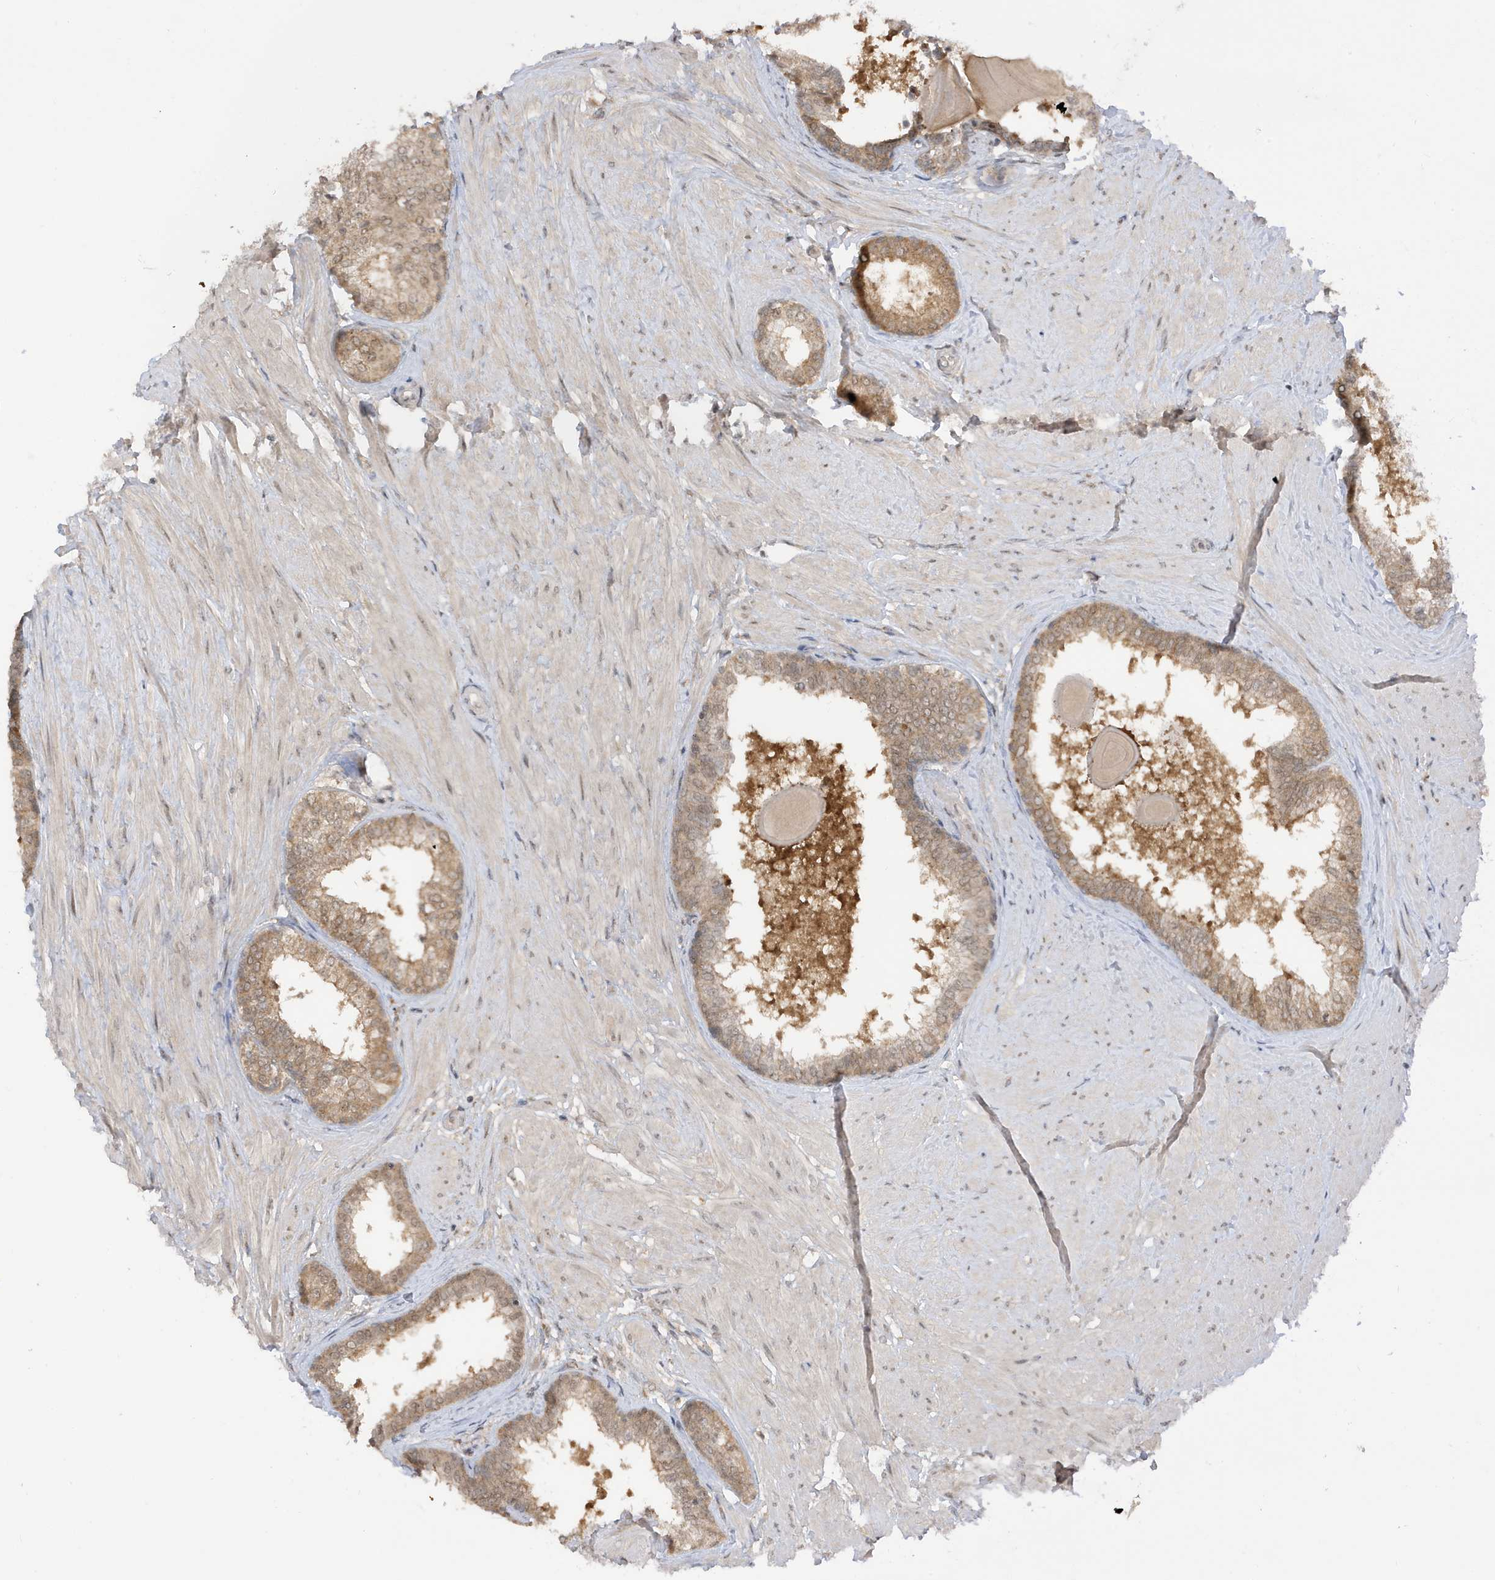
{"staining": {"intensity": "moderate", "quantity": ">75%", "location": "cytoplasmic/membranous,nuclear"}, "tissue": "prostate", "cell_type": "Glandular cells", "image_type": "normal", "snomed": [{"axis": "morphology", "description": "Normal tissue, NOS"}, {"axis": "topography", "description": "Prostate"}], "caption": "IHC of unremarkable prostate shows medium levels of moderate cytoplasmic/membranous,nuclear positivity in approximately >75% of glandular cells.", "gene": "TAB3", "patient": {"sex": "male", "age": 48}}